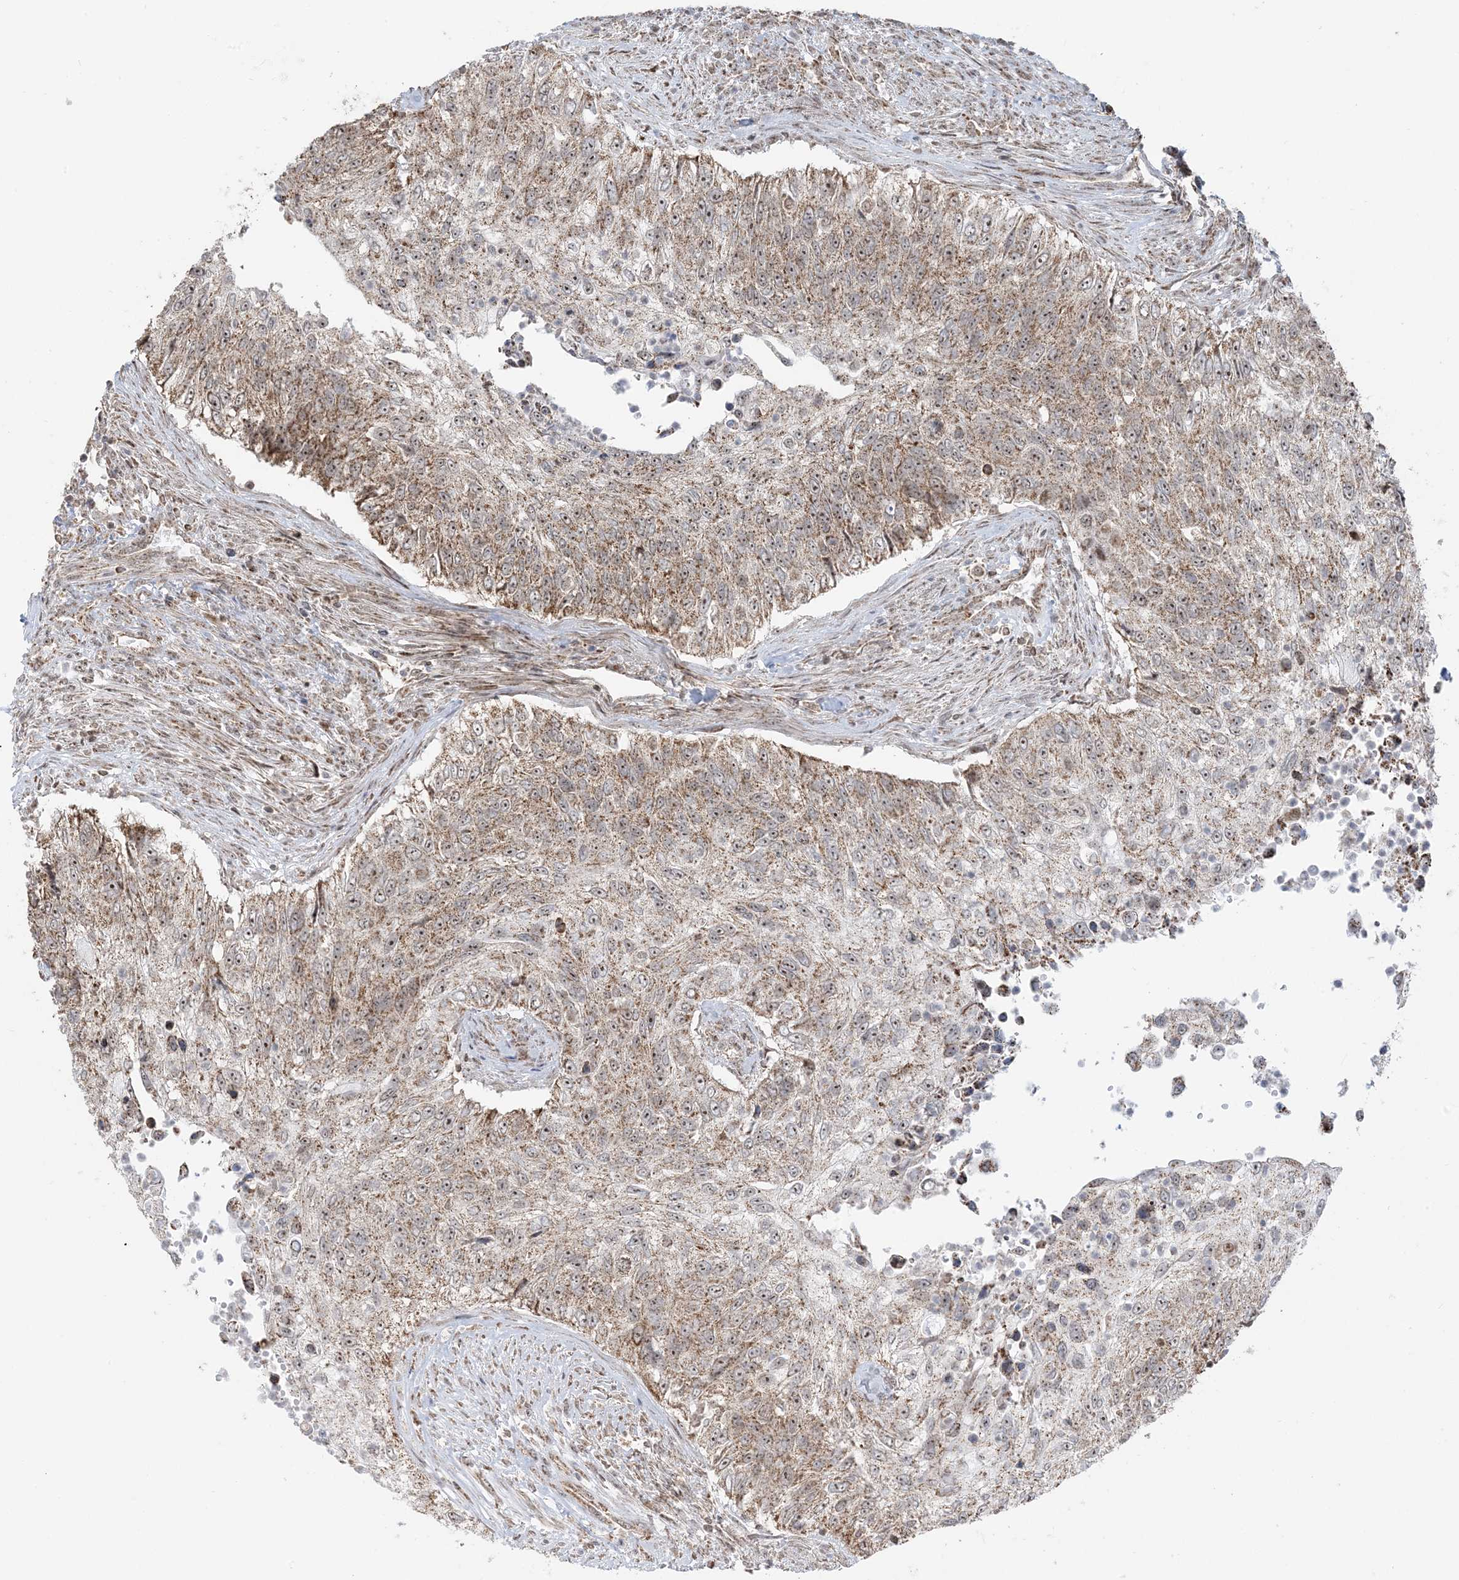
{"staining": {"intensity": "moderate", "quantity": ">75%", "location": "cytoplasmic/membranous,nuclear"}, "tissue": "urothelial cancer", "cell_type": "Tumor cells", "image_type": "cancer", "snomed": [{"axis": "morphology", "description": "Urothelial carcinoma, High grade"}, {"axis": "topography", "description": "Urinary bladder"}], "caption": "IHC of human high-grade urothelial carcinoma exhibits medium levels of moderate cytoplasmic/membranous and nuclear staining in approximately >75% of tumor cells.", "gene": "MAPKBP1", "patient": {"sex": "female", "age": 60}}